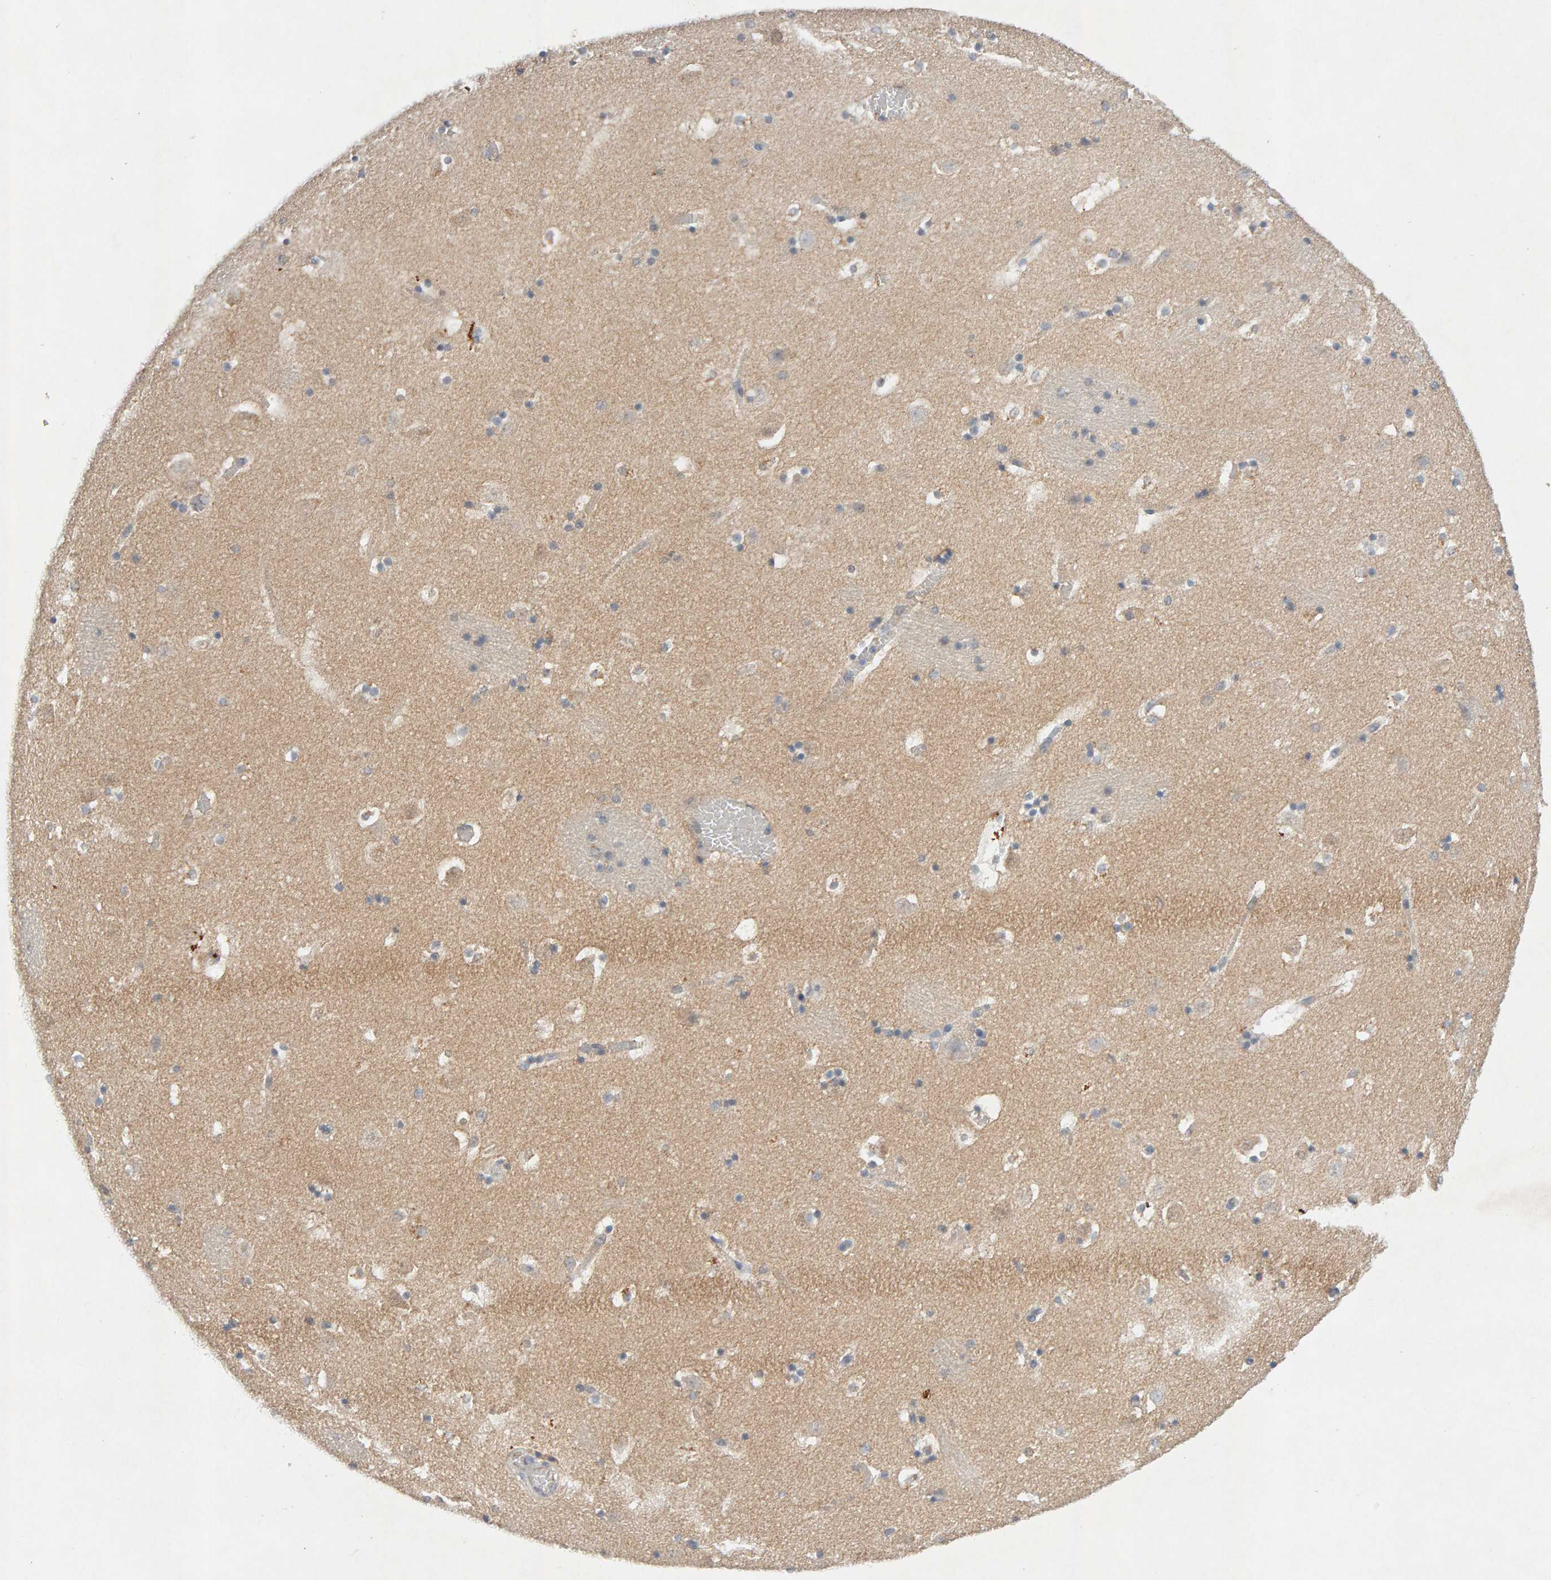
{"staining": {"intensity": "moderate", "quantity": "<25%", "location": "cytoplasmic/membranous"}, "tissue": "caudate", "cell_type": "Glial cells", "image_type": "normal", "snomed": [{"axis": "morphology", "description": "Normal tissue, NOS"}, {"axis": "topography", "description": "Lateral ventricle wall"}], "caption": "Caudate was stained to show a protein in brown. There is low levels of moderate cytoplasmic/membranous expression in about <25% of glial cells. (DAB = brown stain, brightfield microscopy at high magnification).", "gene": "PTPRM", "patient": {"sex": "male", "age": 45}}